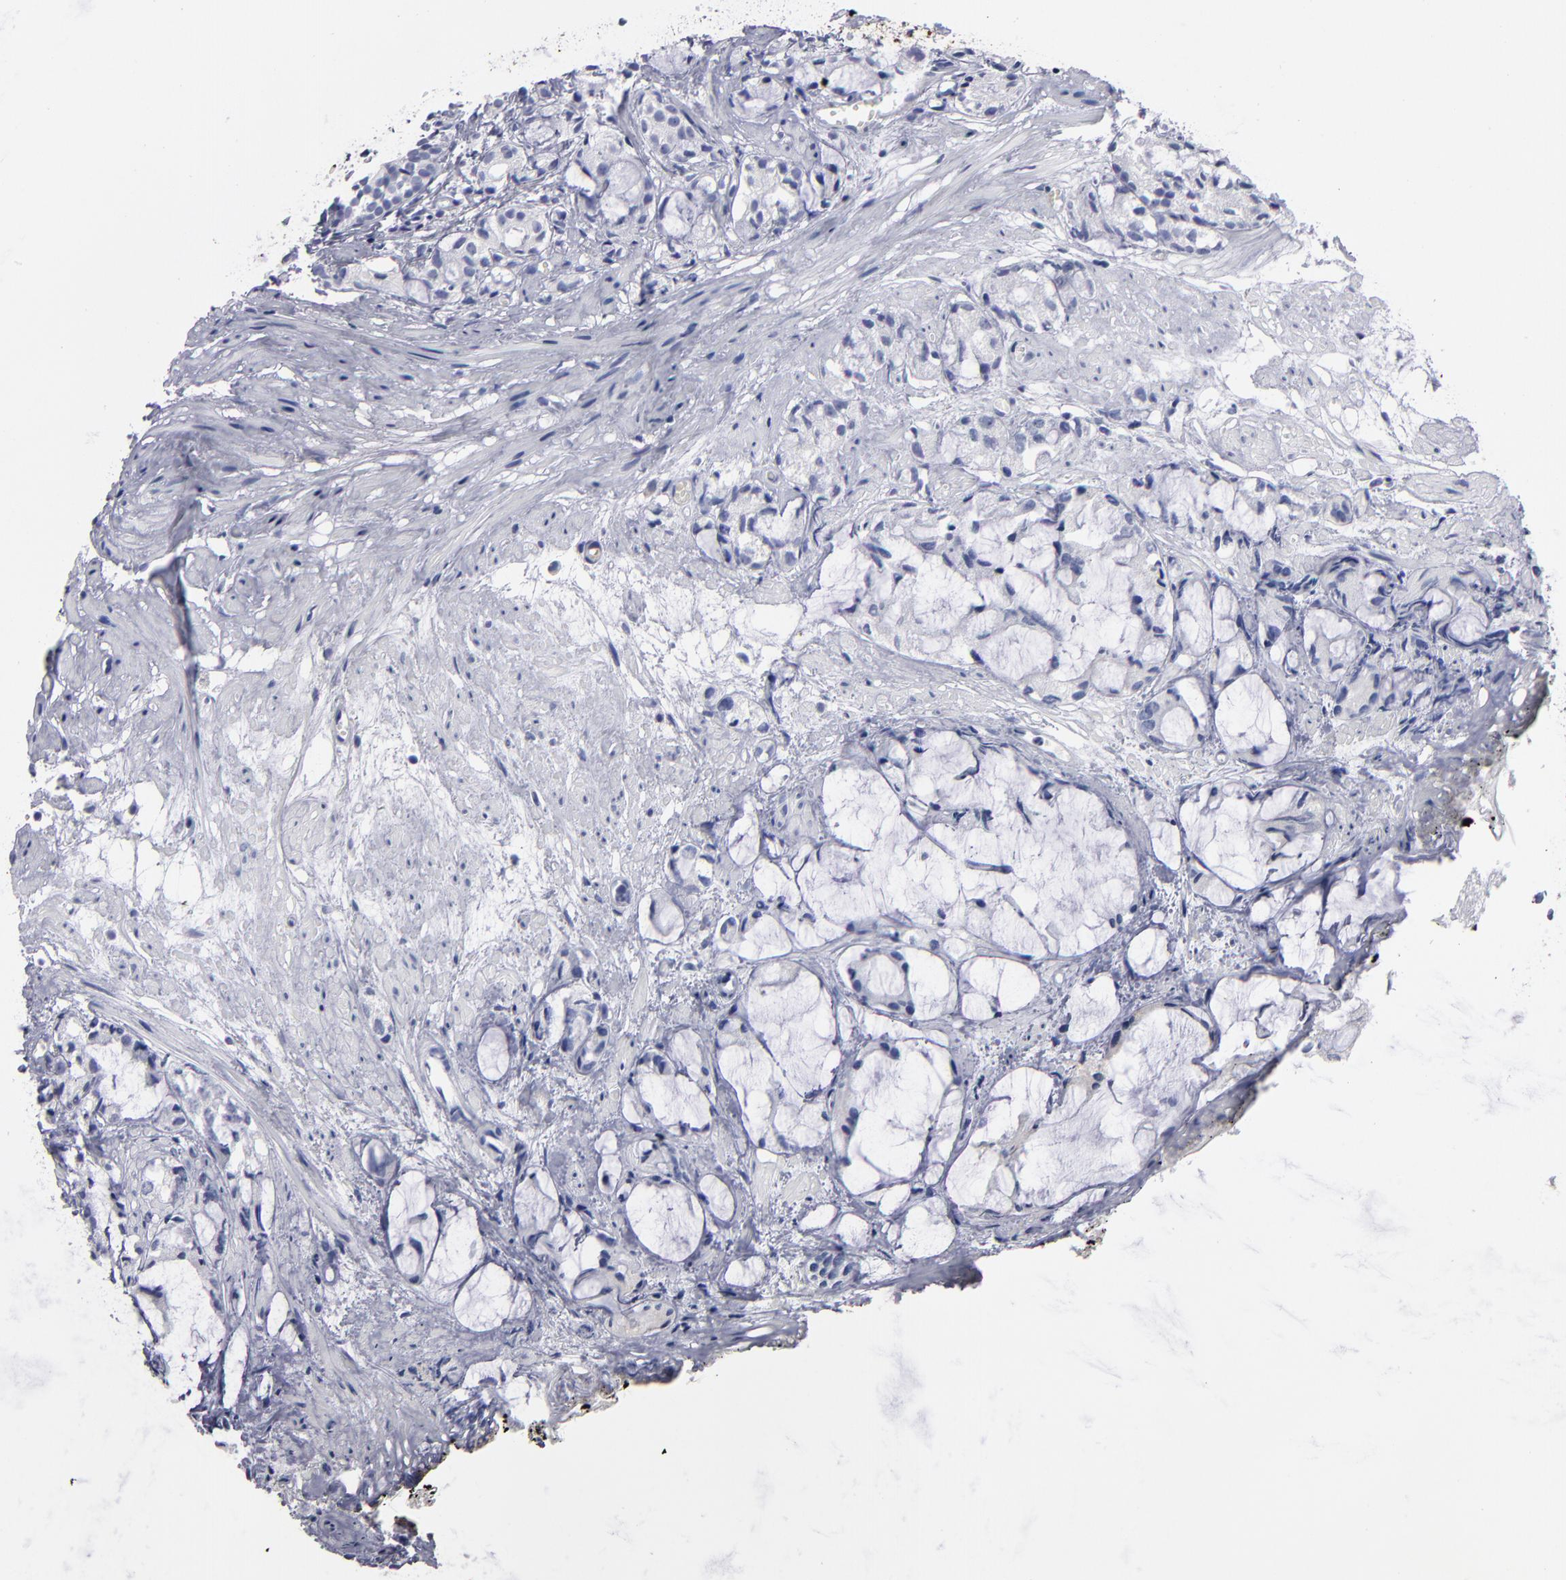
{"staining": {"intensity": "negative", "quantity": "none", "location": "none"}, "tissue": "prostate cancer", "cell_type": "Tumor cells", "image_type": "cancer", "snomed": [{"axis": "morphology", "description": "Adenocarcinoma, High grade"}, {"axis": "topography", "description": "Prostate"}], "caption": "This is an immunohistochemistry (IHC) micrograph of prostate adenocarcinoma (high-grade). There is no expression in tumor cells.", "gene": "FABP4", "patient": {"sex": "male", "age": 85}}